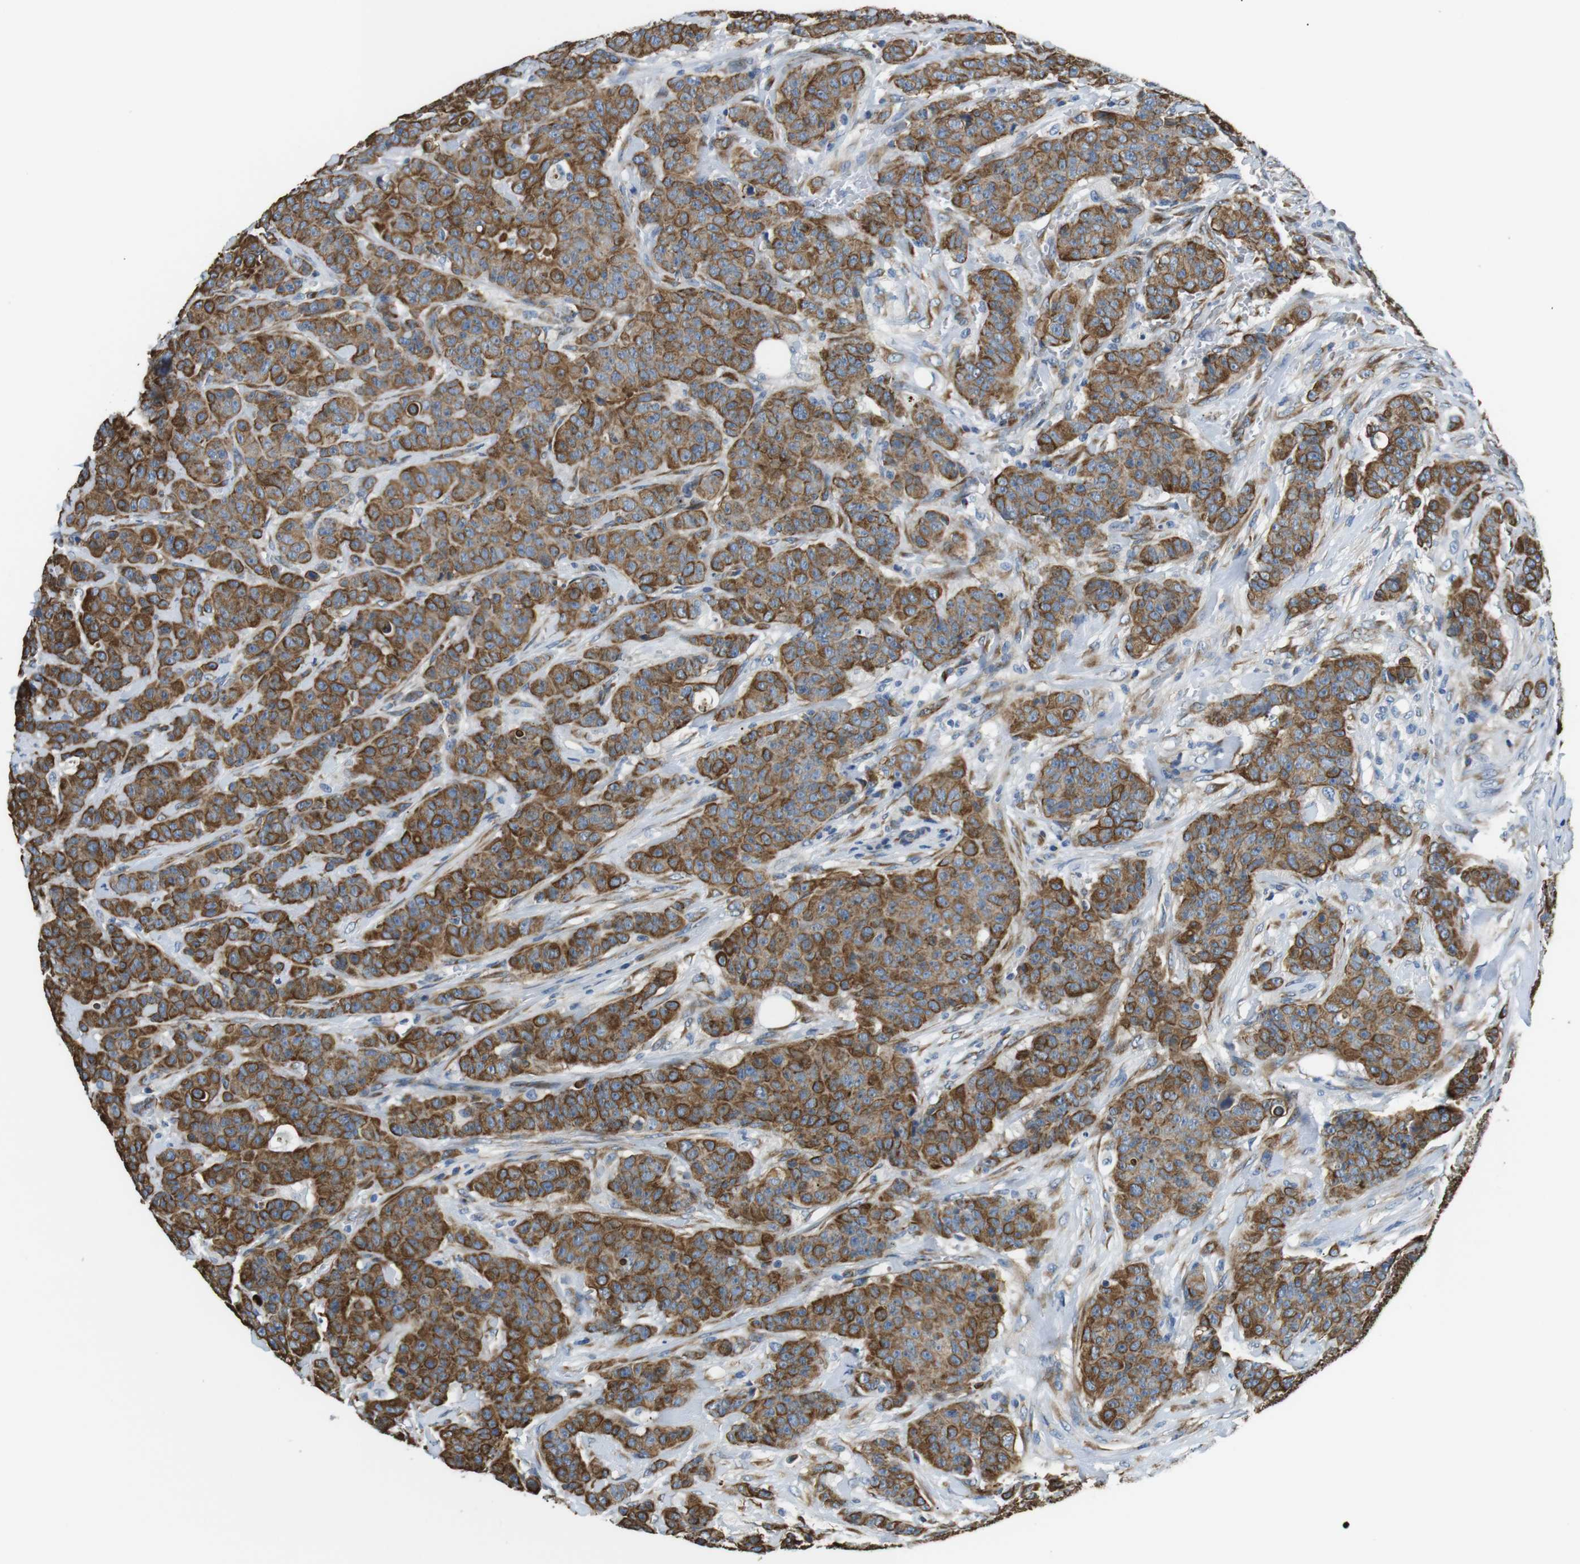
{"staining": {"intensity": "moderate", "quantity": ">75%", "location": "cytoplasmic/membranous"}, "tissue": "breast cancer", "cell_type": "Tumor cells", "image_type": "cancer", "snomed": [{"axis": "morphology", "description": "Normal tissue, NOS"}, {"axis": "morphology", "description": "Duct carcinoma"}, {"axis": "topography", "description": "Breast"}], "caption": "Protein analysis of invasive ductal carcinoma (breast) tissue displays moderate cytoplasmic/membranous expression in approximately >75% of tumor cells. The protein is shown in brown color, while the nuclei are stained blue.", "gene": "UNC5CL", "patient": {"sex": "female", "age": 40}}